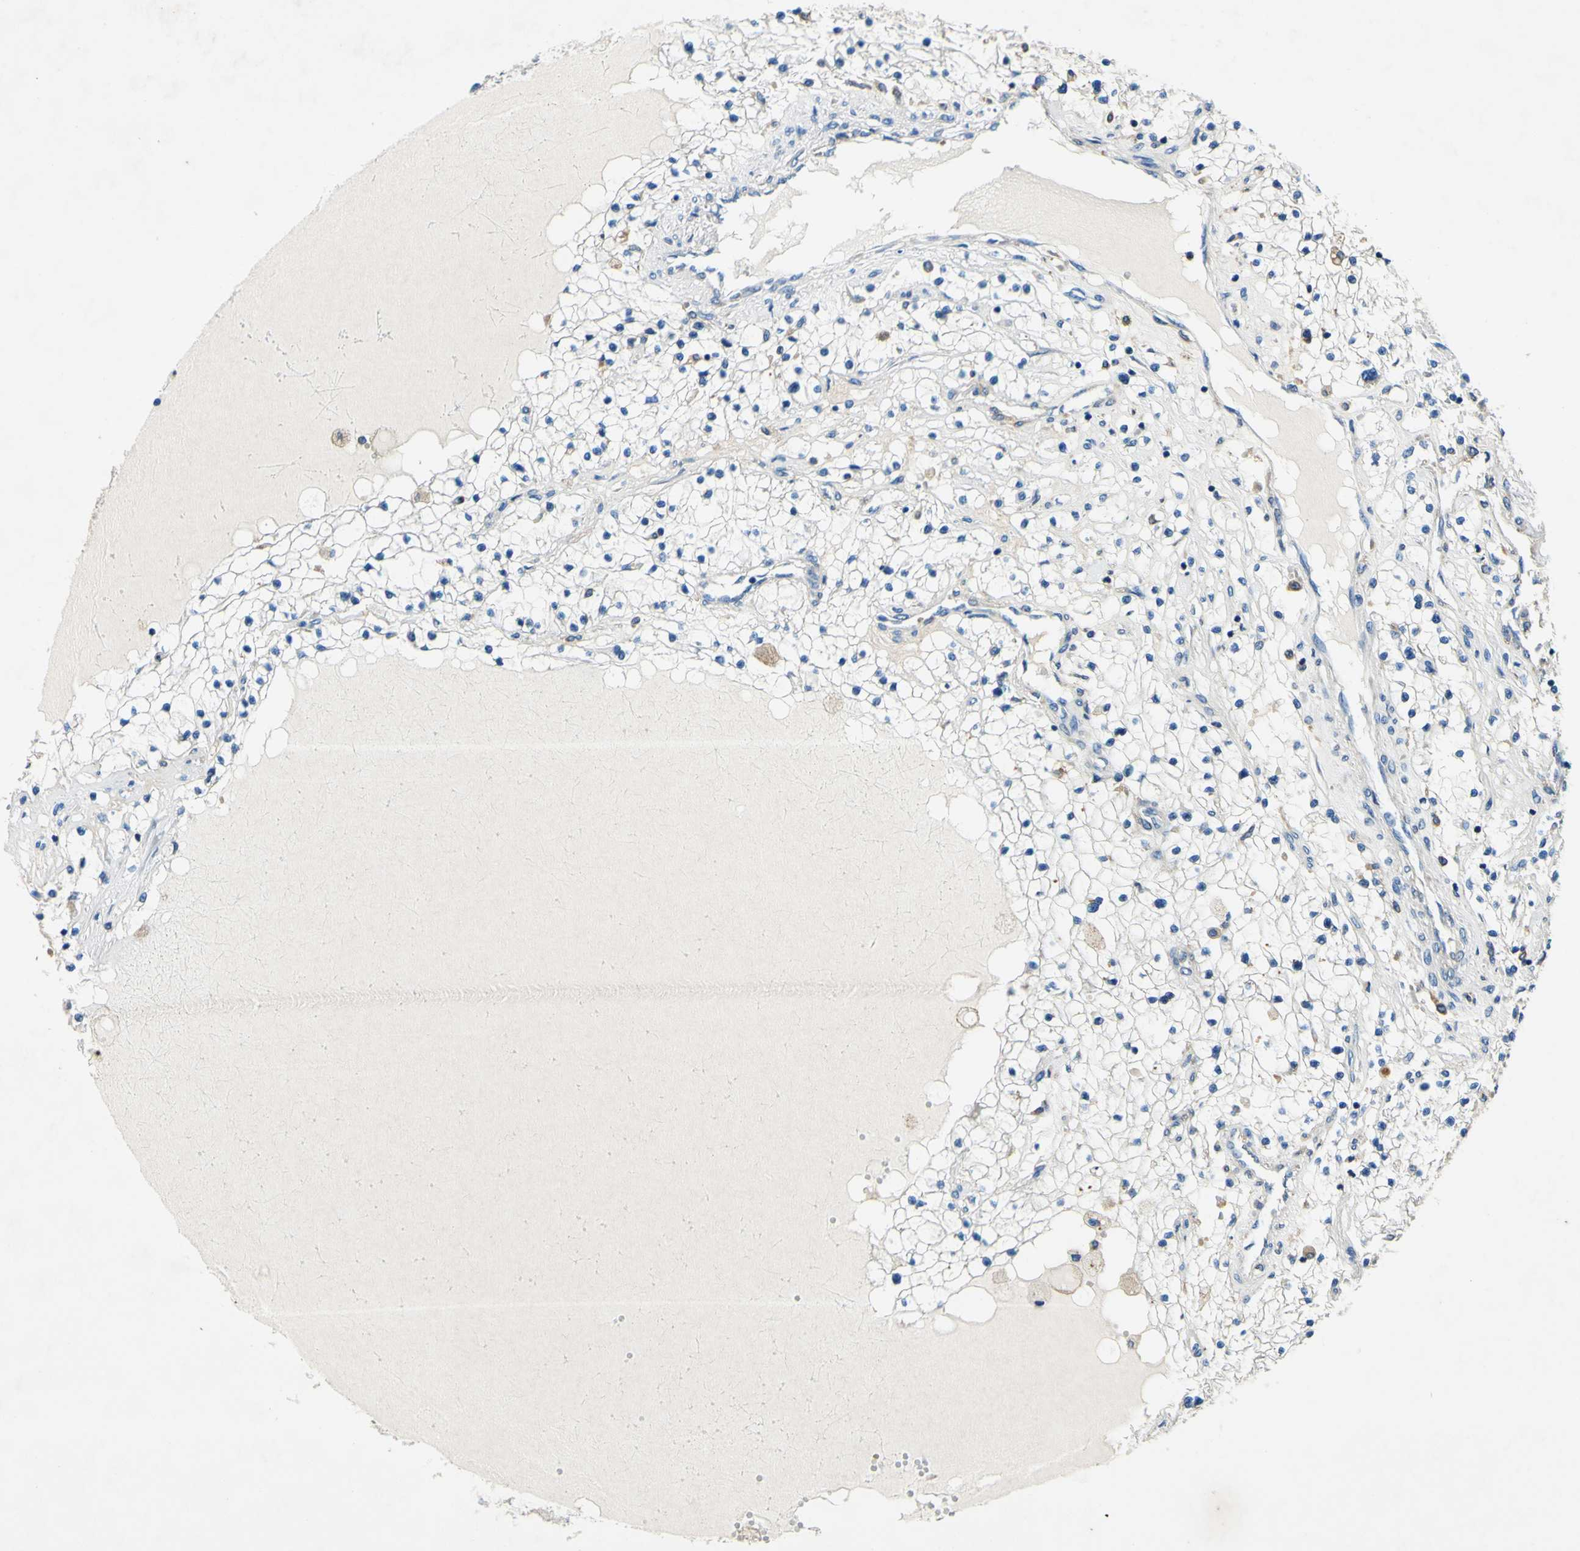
{"staining": {"intensity": "negative", "quantity": "none", "location": "none"}, "tissue": "renal cancer", "cell_type": "Tumor cells", "image_type": "cancer", "snomed": [{"axis": "morphology", "description": "Adenocarcinoma, NOS"}, {"axis": "topography", "description": "Kidney"}], "caption": "A photomicrograph of human renal adenocarcinoma is negative for staining in tumor cells. Brightfield microscopy of IHC stained with DAB (3,3'-diaminobenzidine) (brown) and hematoxylin (blue), captured at high magnification.", "gene": "PLA2G4A", "patient": {"sex": "male", "age": 68}}